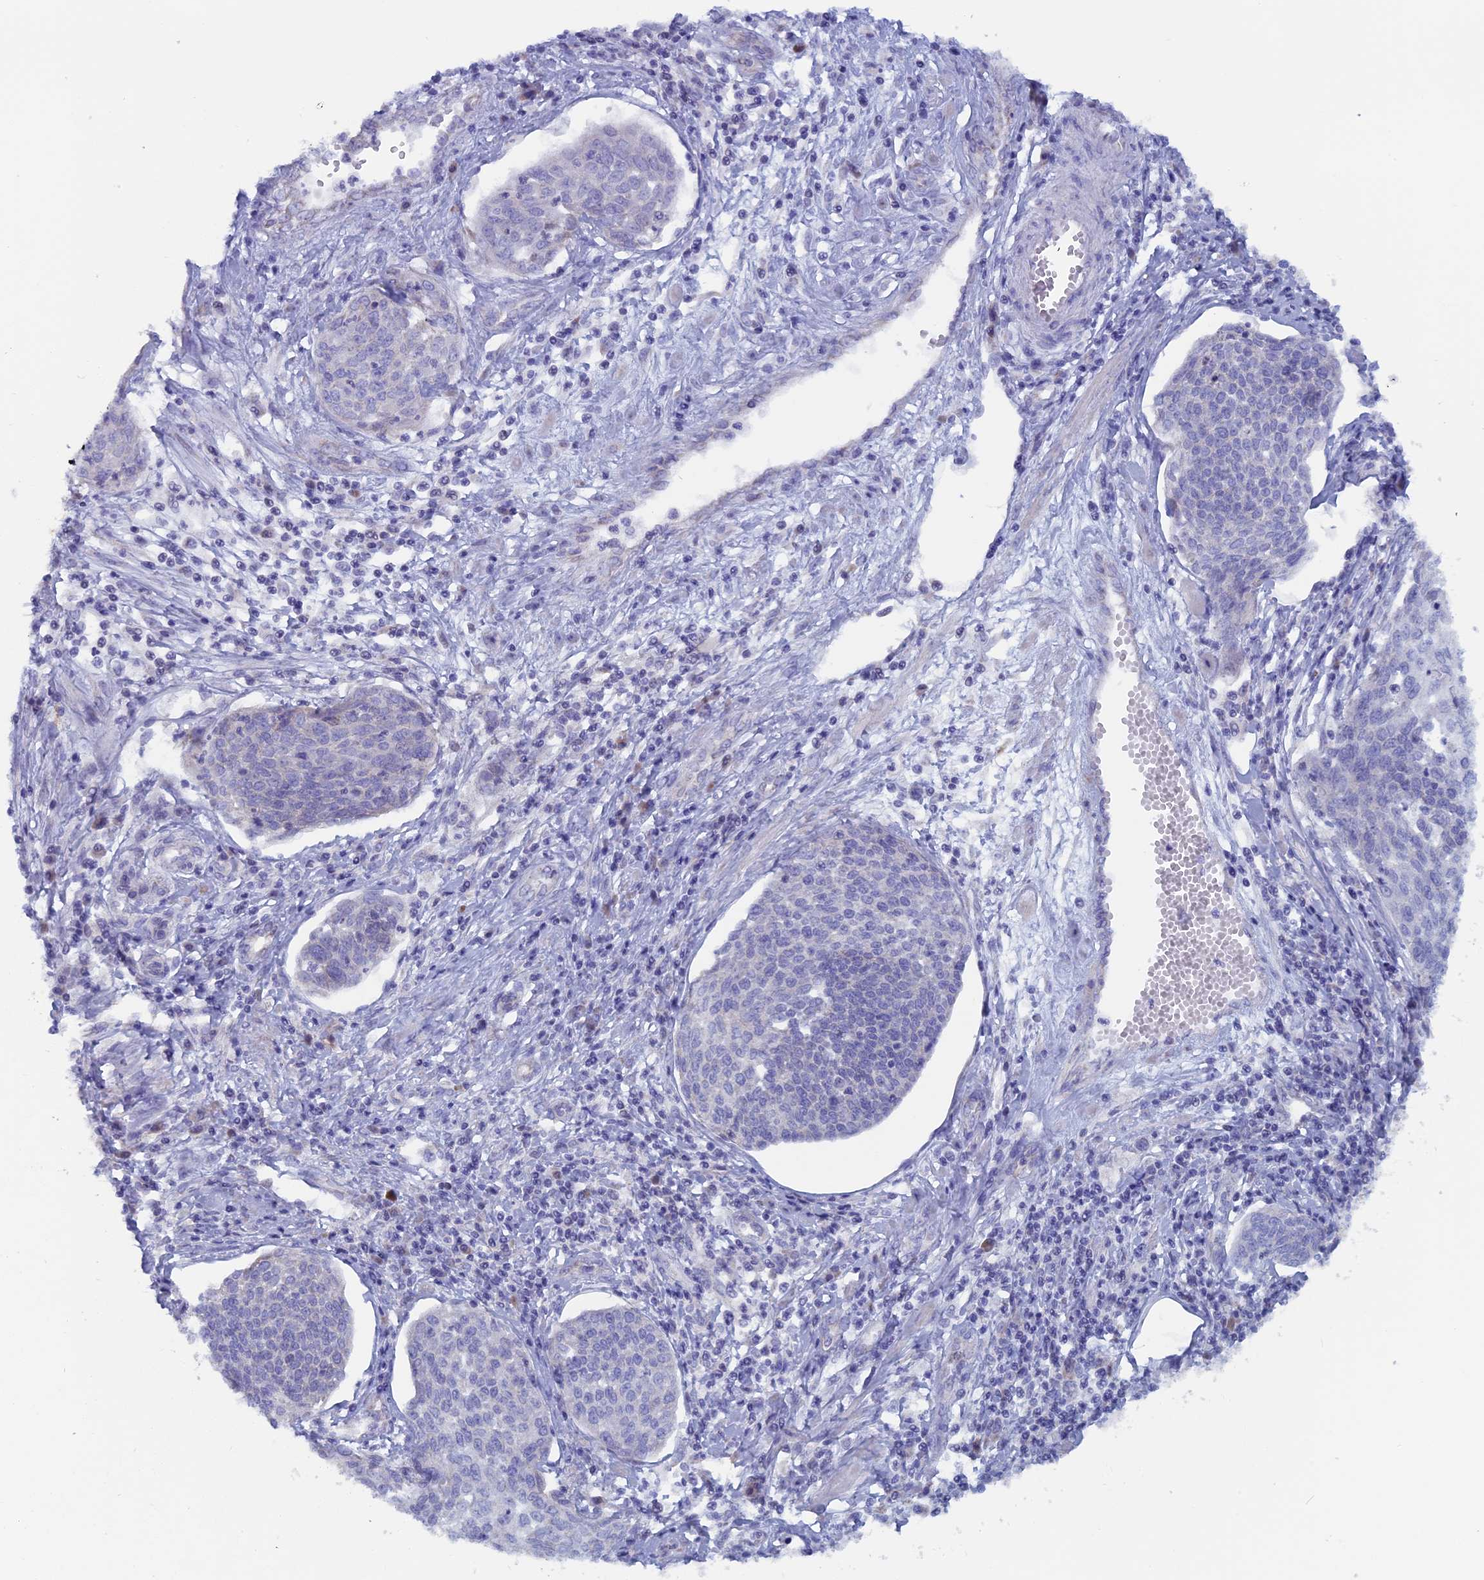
{"staining": {"intensity": "negative", "quantity": "none", "location": "none"}, "tissue": "cervical cancer", "cell_type": "Tumor cells", "image_type": "cancer", "snomed": [{"axis": "morphology", "description": "Squamous cell carcinoma, NOS"}, {"axis": "topography", "description": "Cervix"}], "caption": "DAB (3,3'-diaminobenzidine) immunohistochemical staining of human squamous cell carcinoma (cervical) displays no significant staining in tumor cells.", "gene": "NIBAN3", "patient": {"sex": "female", "age": 34}}